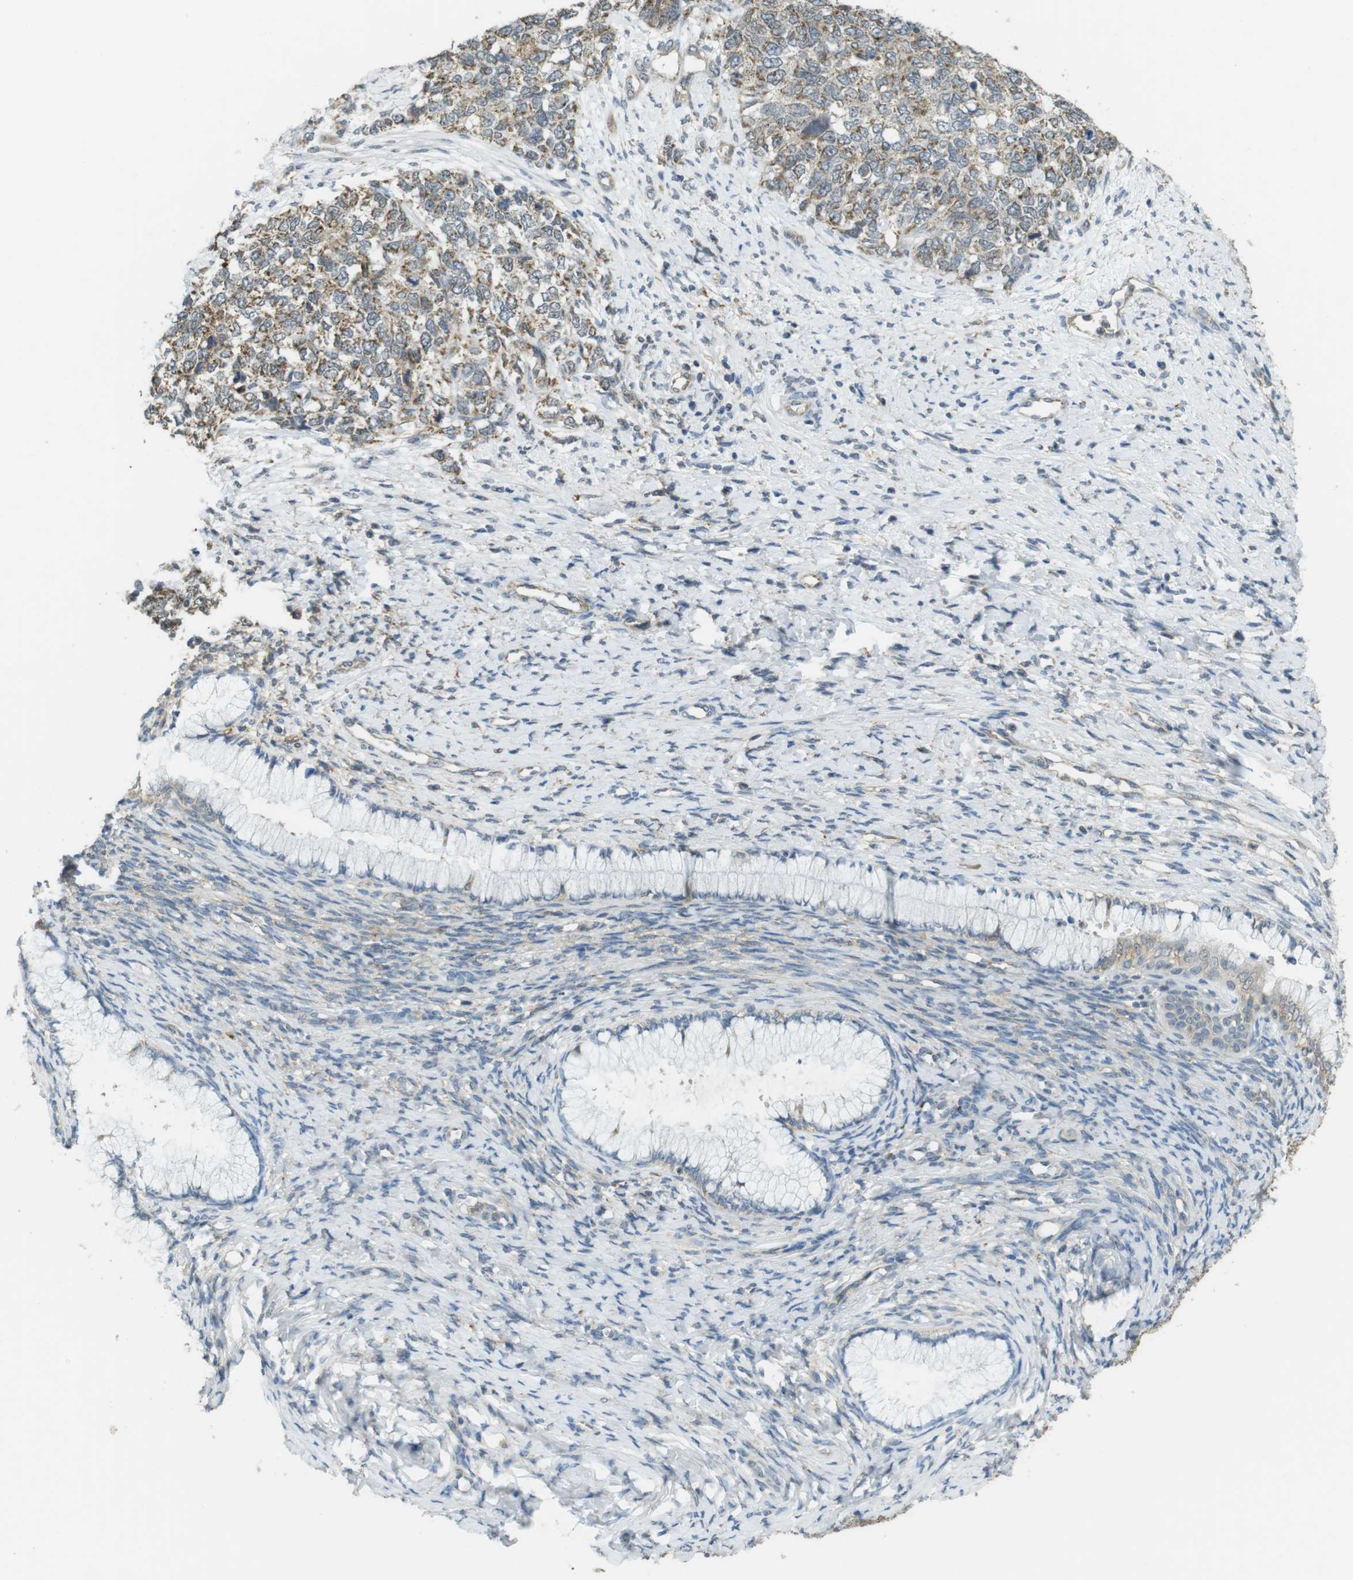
{"staining": {"intensity": "moderate", "quantity": ">75%", "location": "cytoplasmic/membranous"}, "tissue": "cervical cancer", "cell_type": "Tumor cells", "image_type": "cancer", "snomed": [{"axis": "morphology", "description": "Squamous cell carcinoma, NOS"}, {"axis": "topography", "description": "Cervix"}], "caption": "Cervical cancer (squamous cell carcinoma) stained for a protein reveals moderate cytoplasmic/membranous positivity in tumor cells.", "gene": "BRI3BP", "patient": {"sex": "female", "age": 63}}